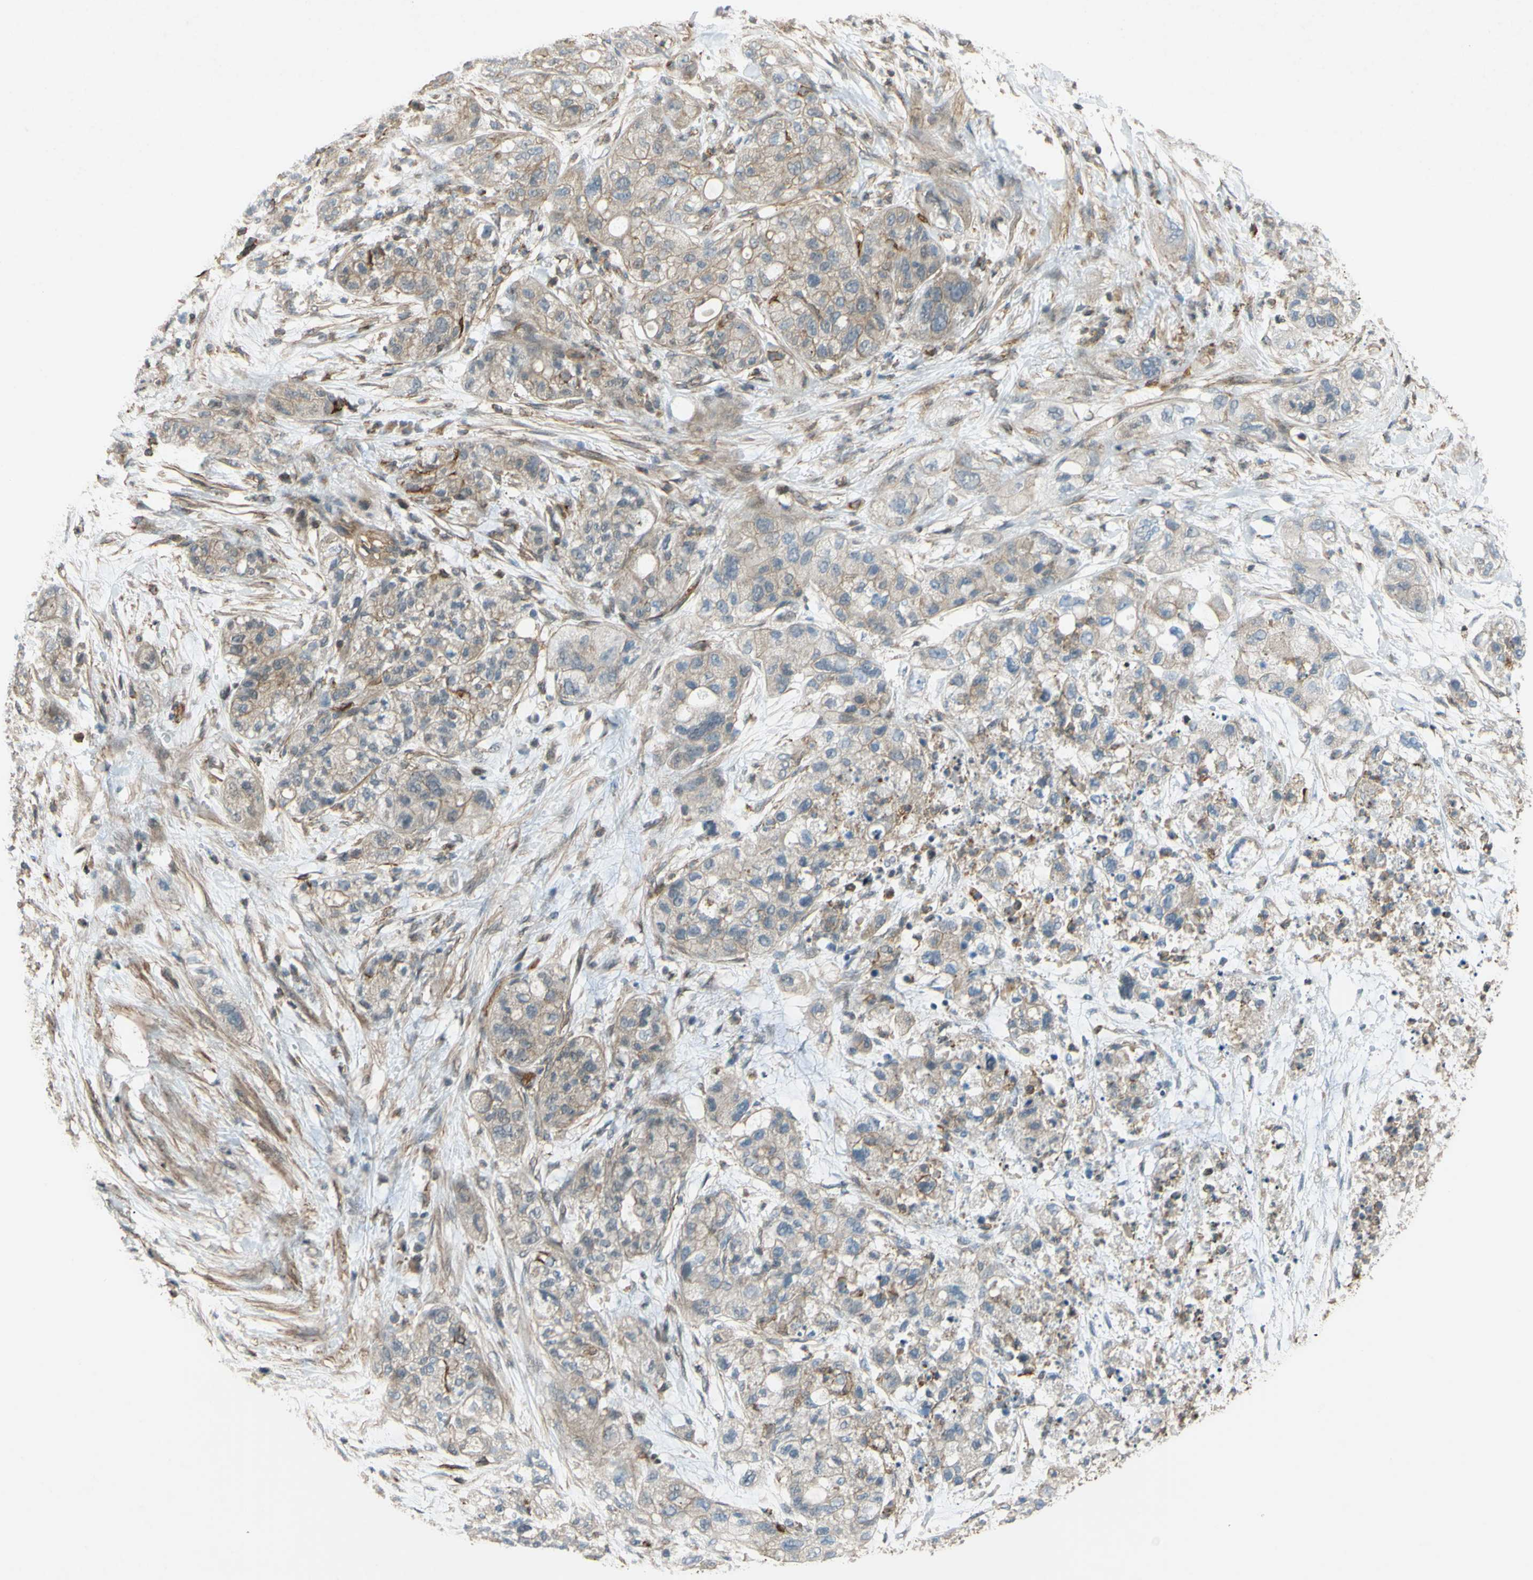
{"staining": {"intensity": "weak", "quantity": "25%-75%", "location": "cytoplasmic/membranous"}, "tissue": "pancreatic cancer", "cell_type": "Tumor cells", "image_type": "cancer", "snomed": [{"axis": "morphology", "description": "Adenocarcinoma, NOS"}, {"axis": "topography", "description": "Pancreas"}], "caption": "Immunohistochemistry (IHC) image of human pancreatic cancer stained for a protein (brown), which demonstrates low levels of weak cytoplasmic/membranous expression in about 25%-75% of tumor cells.", "gene": "ADD3", "patient": {"sex": "female", "age": 78}}